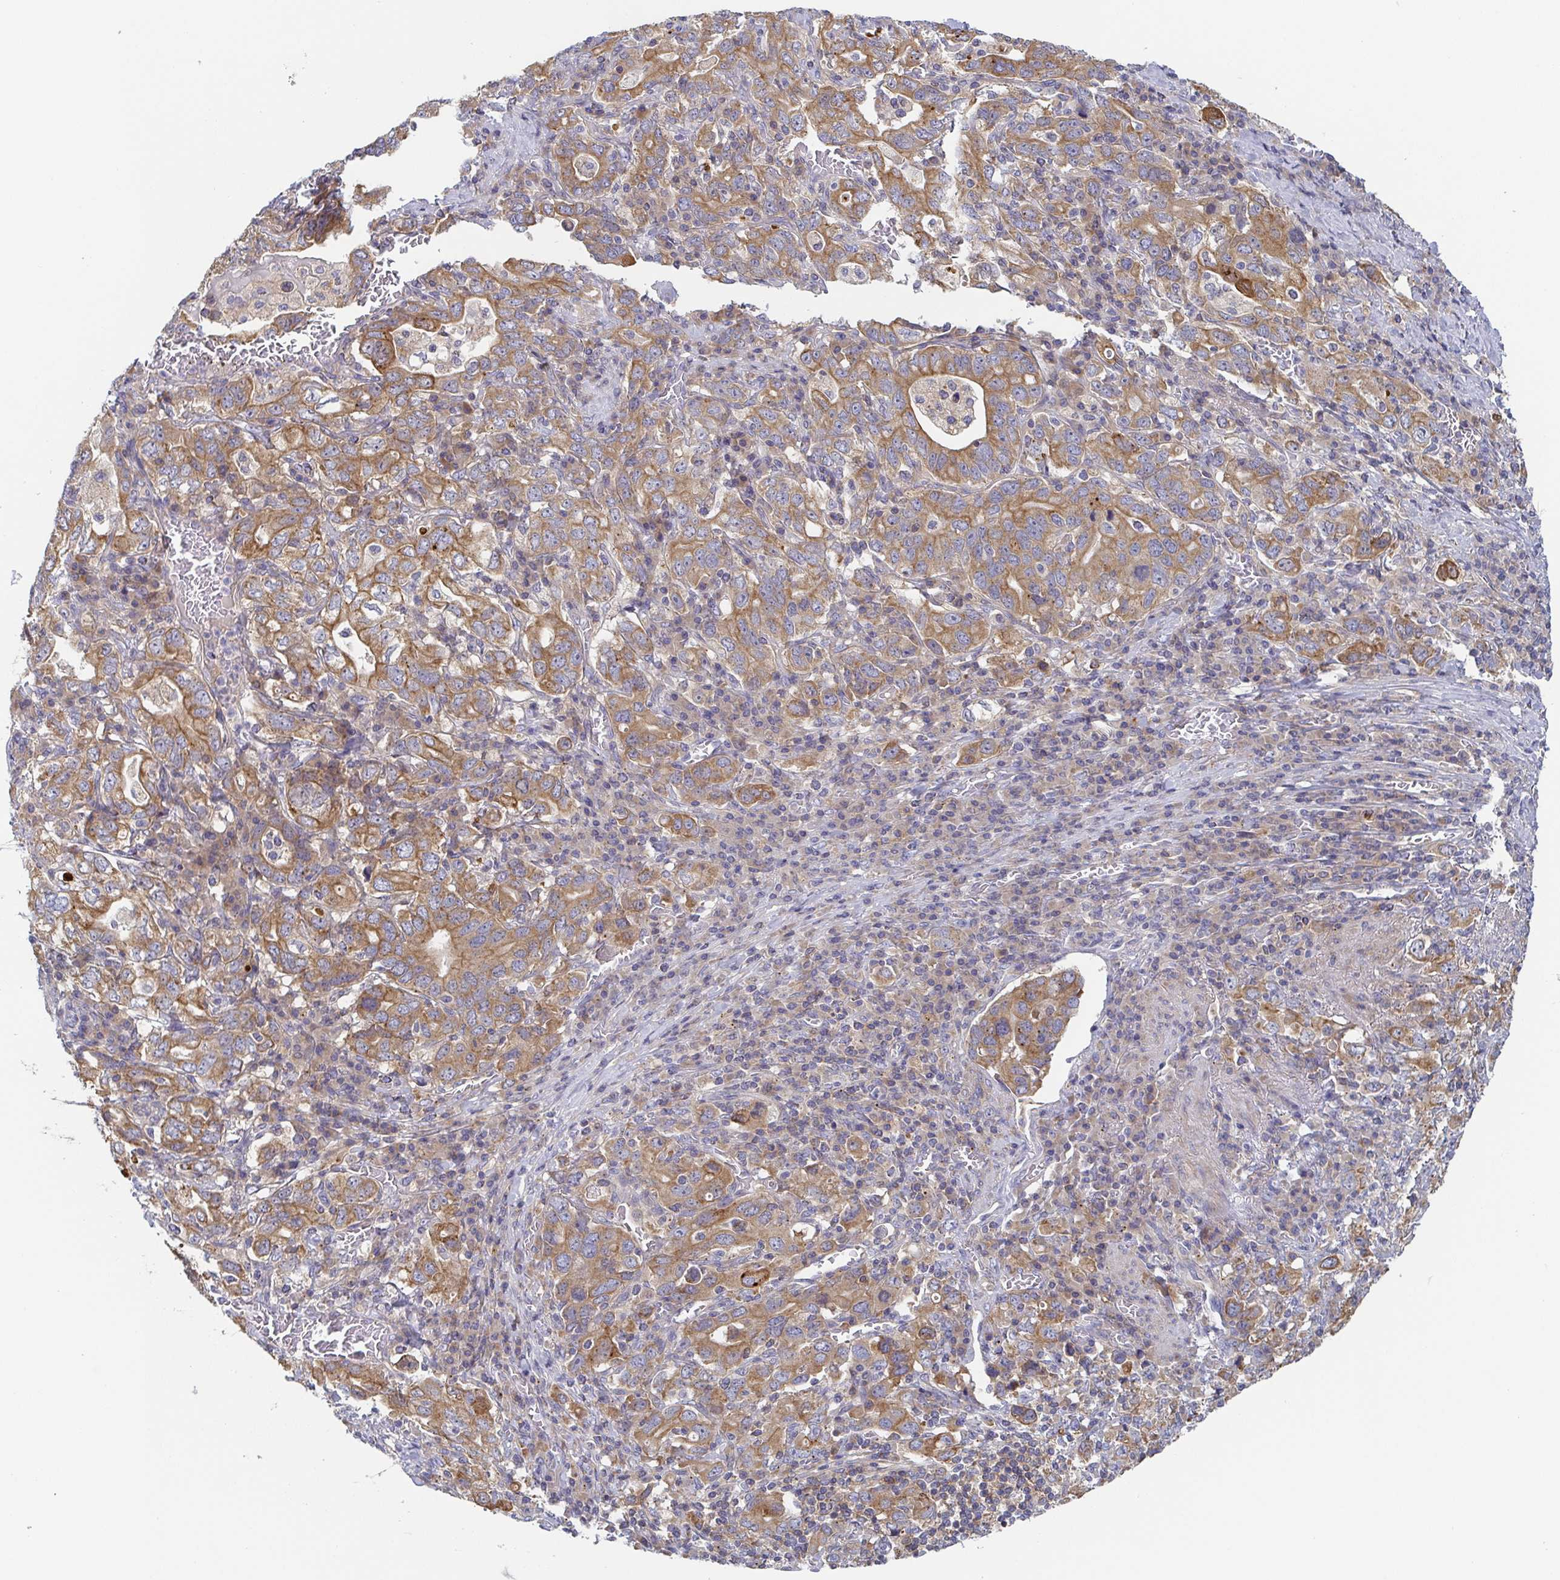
{"staining": {"intensity": "moderate", "quantity": ">75%", "location": "cytoplasmic/membranous"}, "tissue": "stomach cancer", "cell_type": "Tumor cells", "image_type": "cancer", "snomed": [{"axis": "morphology", "description": "Adenocarcinoma, NOS"}, {"axis": "topography", "description": "Stomach, upper"}, {"axis": "topography", "description": "Stomach"}], "caption": "A micrograph of human adenocarcinoma (stomach) stained for a protein exhibits moderate cytoplasmic/membranous brown staining in tumor cells.", "gene": "TUFT1", "patient": {"sex": "male", "age": 62}}